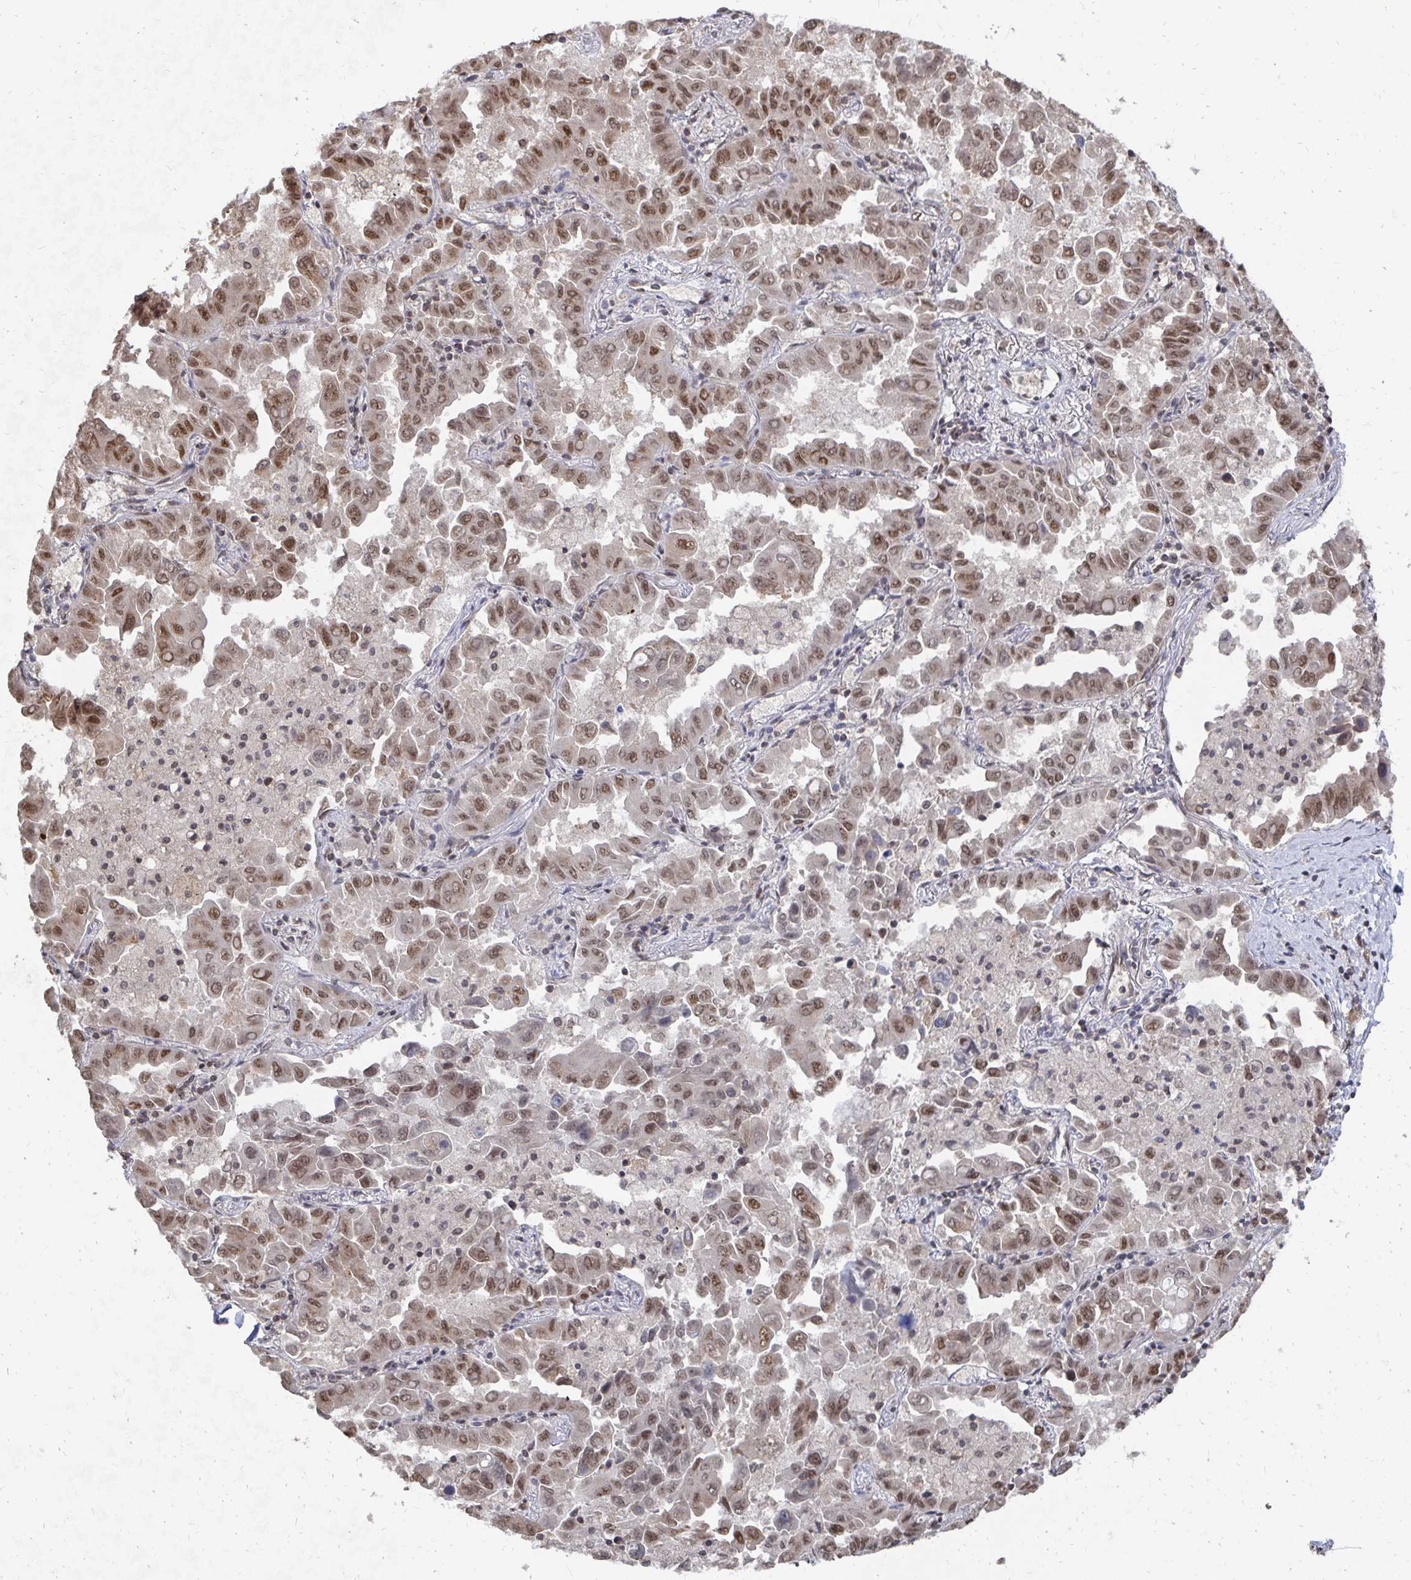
{"staining": {"intensity": "moderate", "quantity": ">75%", "location": "nuclear"}, "tissue": "lung cancer", "cell_type": "Tumor cells", "image_type": "cancer", "snomed": [{"axis": "morphology", "description": "Adenocarcinoma, NOS"}, {"axis": "topography", "description": "Lung"}], "caption": "Immunohistochemistry (IHC) photomicrograph of human lung cancer (adenocarcinoma) stained for a protein (brown), which reveals medium levels of moderate nuclear positivity in about >75% of tumor cells.", "gene": "GTF3C6", "patient": {"sex": "male", "age": 64}}